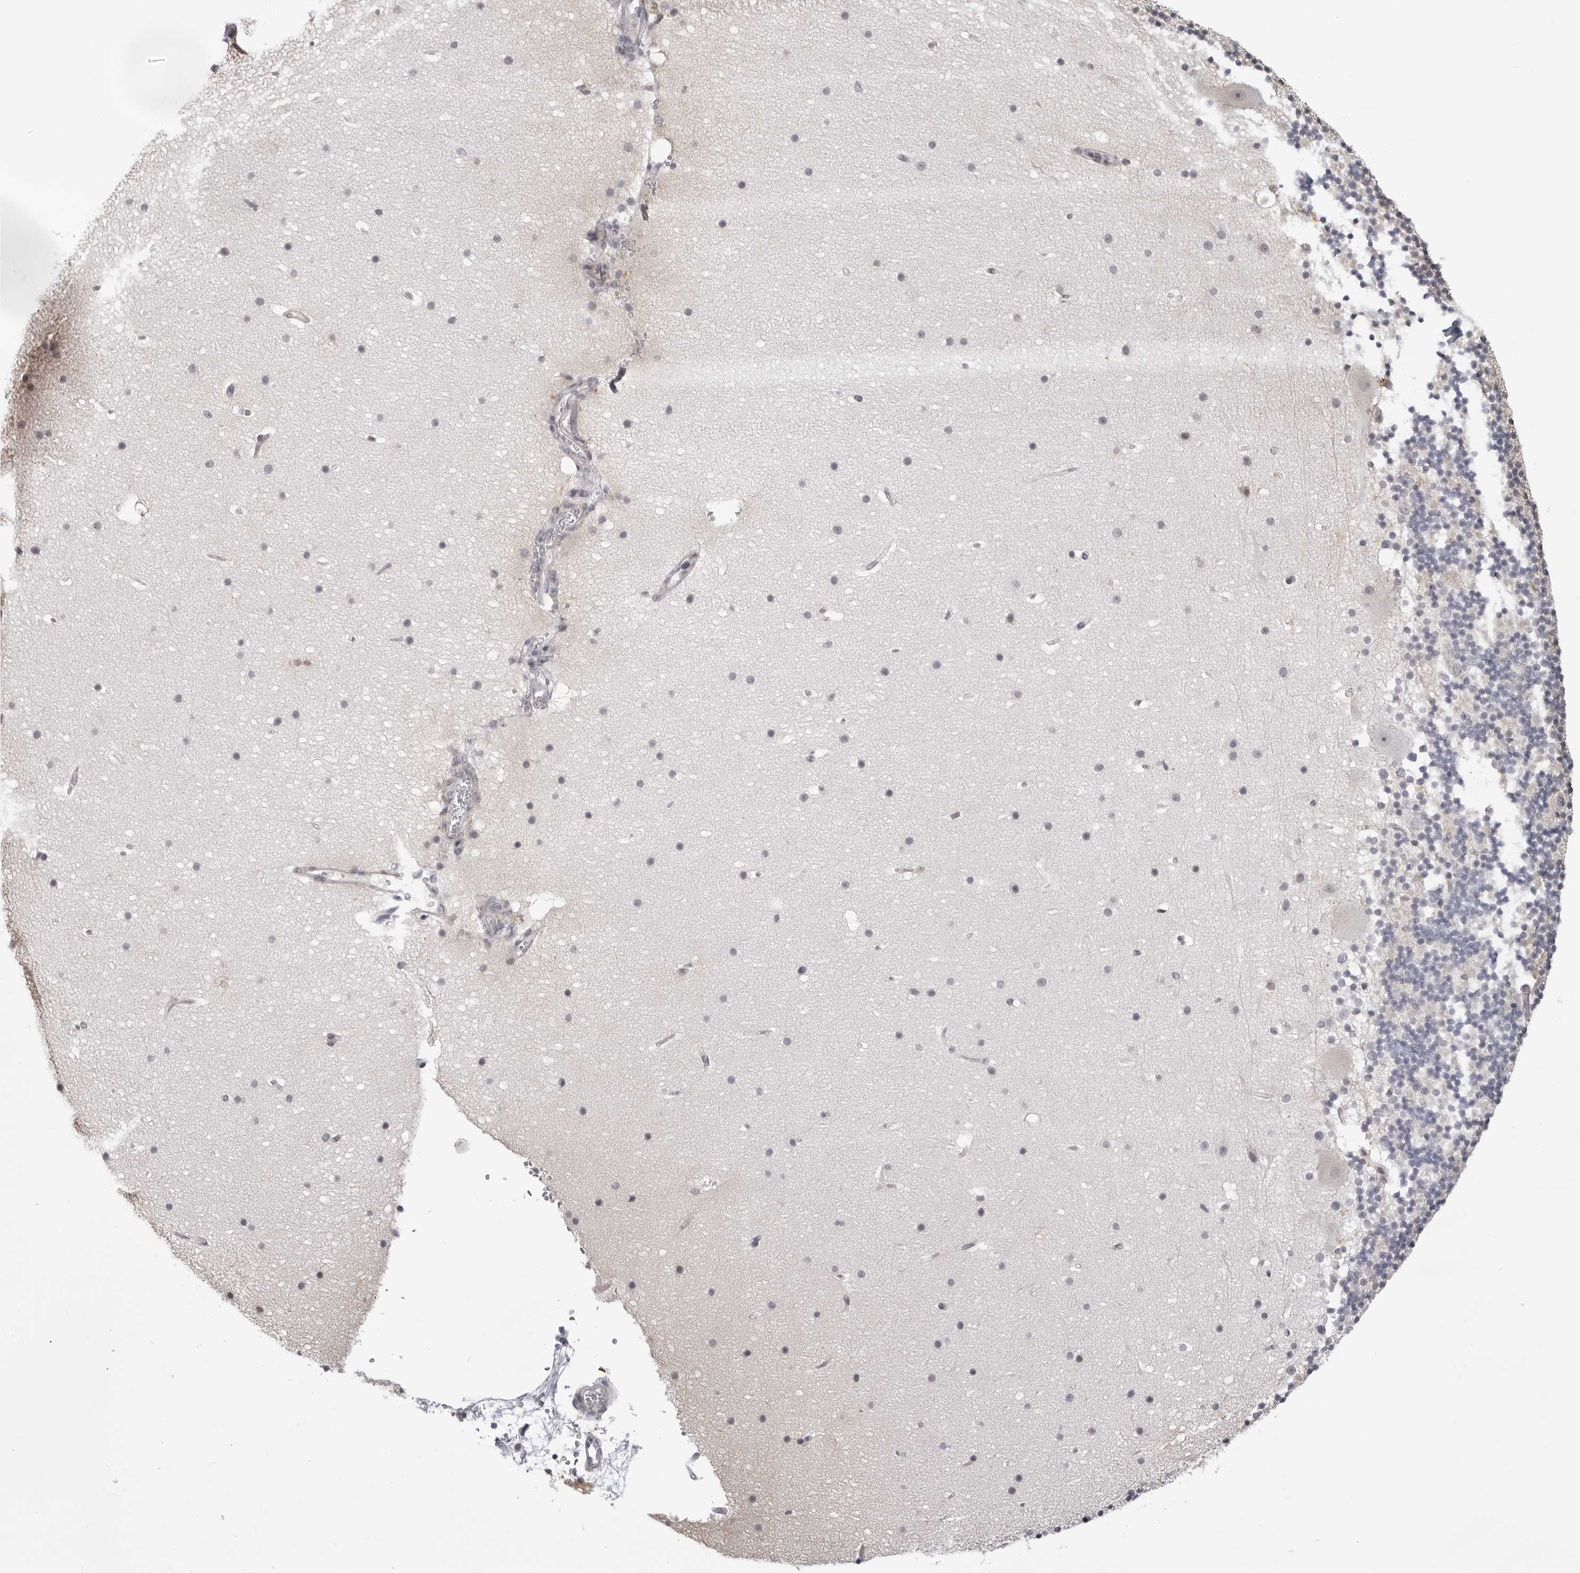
{"staining": {"intensity": "negative", "quantity": "none", "location": "none"}, "tissue": "cerebellum", "cell_type": "Cells in granular layer", "image_type": "normal", "snomed": [{"axis": "morphology", "description": "Normal tissue, NOS"}, {"axis": "topography", "description": "Cerebellum"}], "caption": "Immunohistochemistry (IHC) histopathology image of benign cerebellum: cerebellum stained with DAB shows no significant protein positivity in cells in granular layer. Nuclei are stained in blue.", "gene": "ACP6", "patient": {"sex": "male", "age": 57}}